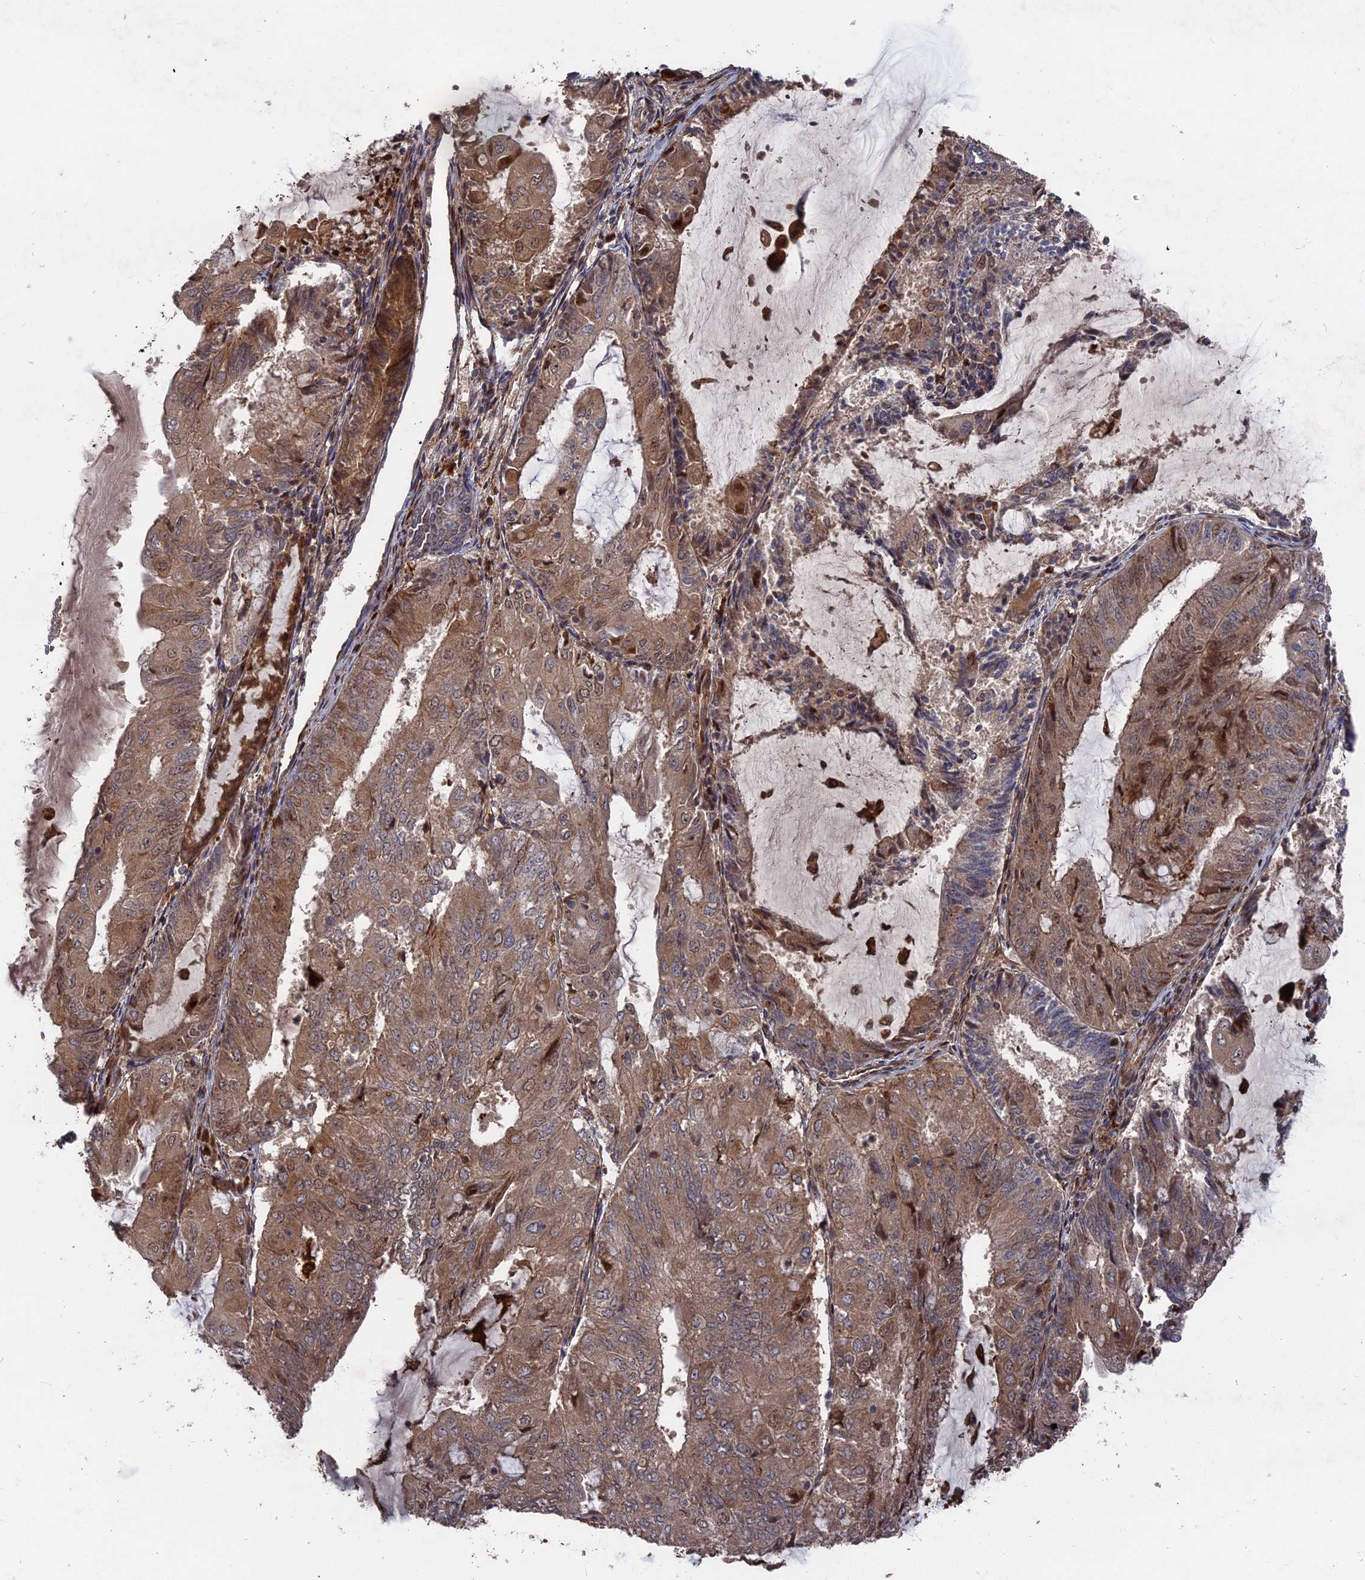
{"staining": {"intensity": "moderate", "quantity": ">75%", "location": "cytoplasmic/membranous"}, "tissue": "endometrial cancer", "cell_type": "Tumor cells", "image_type": "cancer", "snomed": [{"axis": "morphology", "description": "Adenocarcinoma, NOS"}, {"axis": "topography", "description": "Endometrium"}], "caption": "High-power microscopy captured an IHC photomicrograph of endometrial cancer (adenocarcinoma), revealing moderate cytoplasmic/membranous positivity in about >75% of tumor cells.", "gene": "DEF8", "patient": {"sex": "female", "age": 81}}